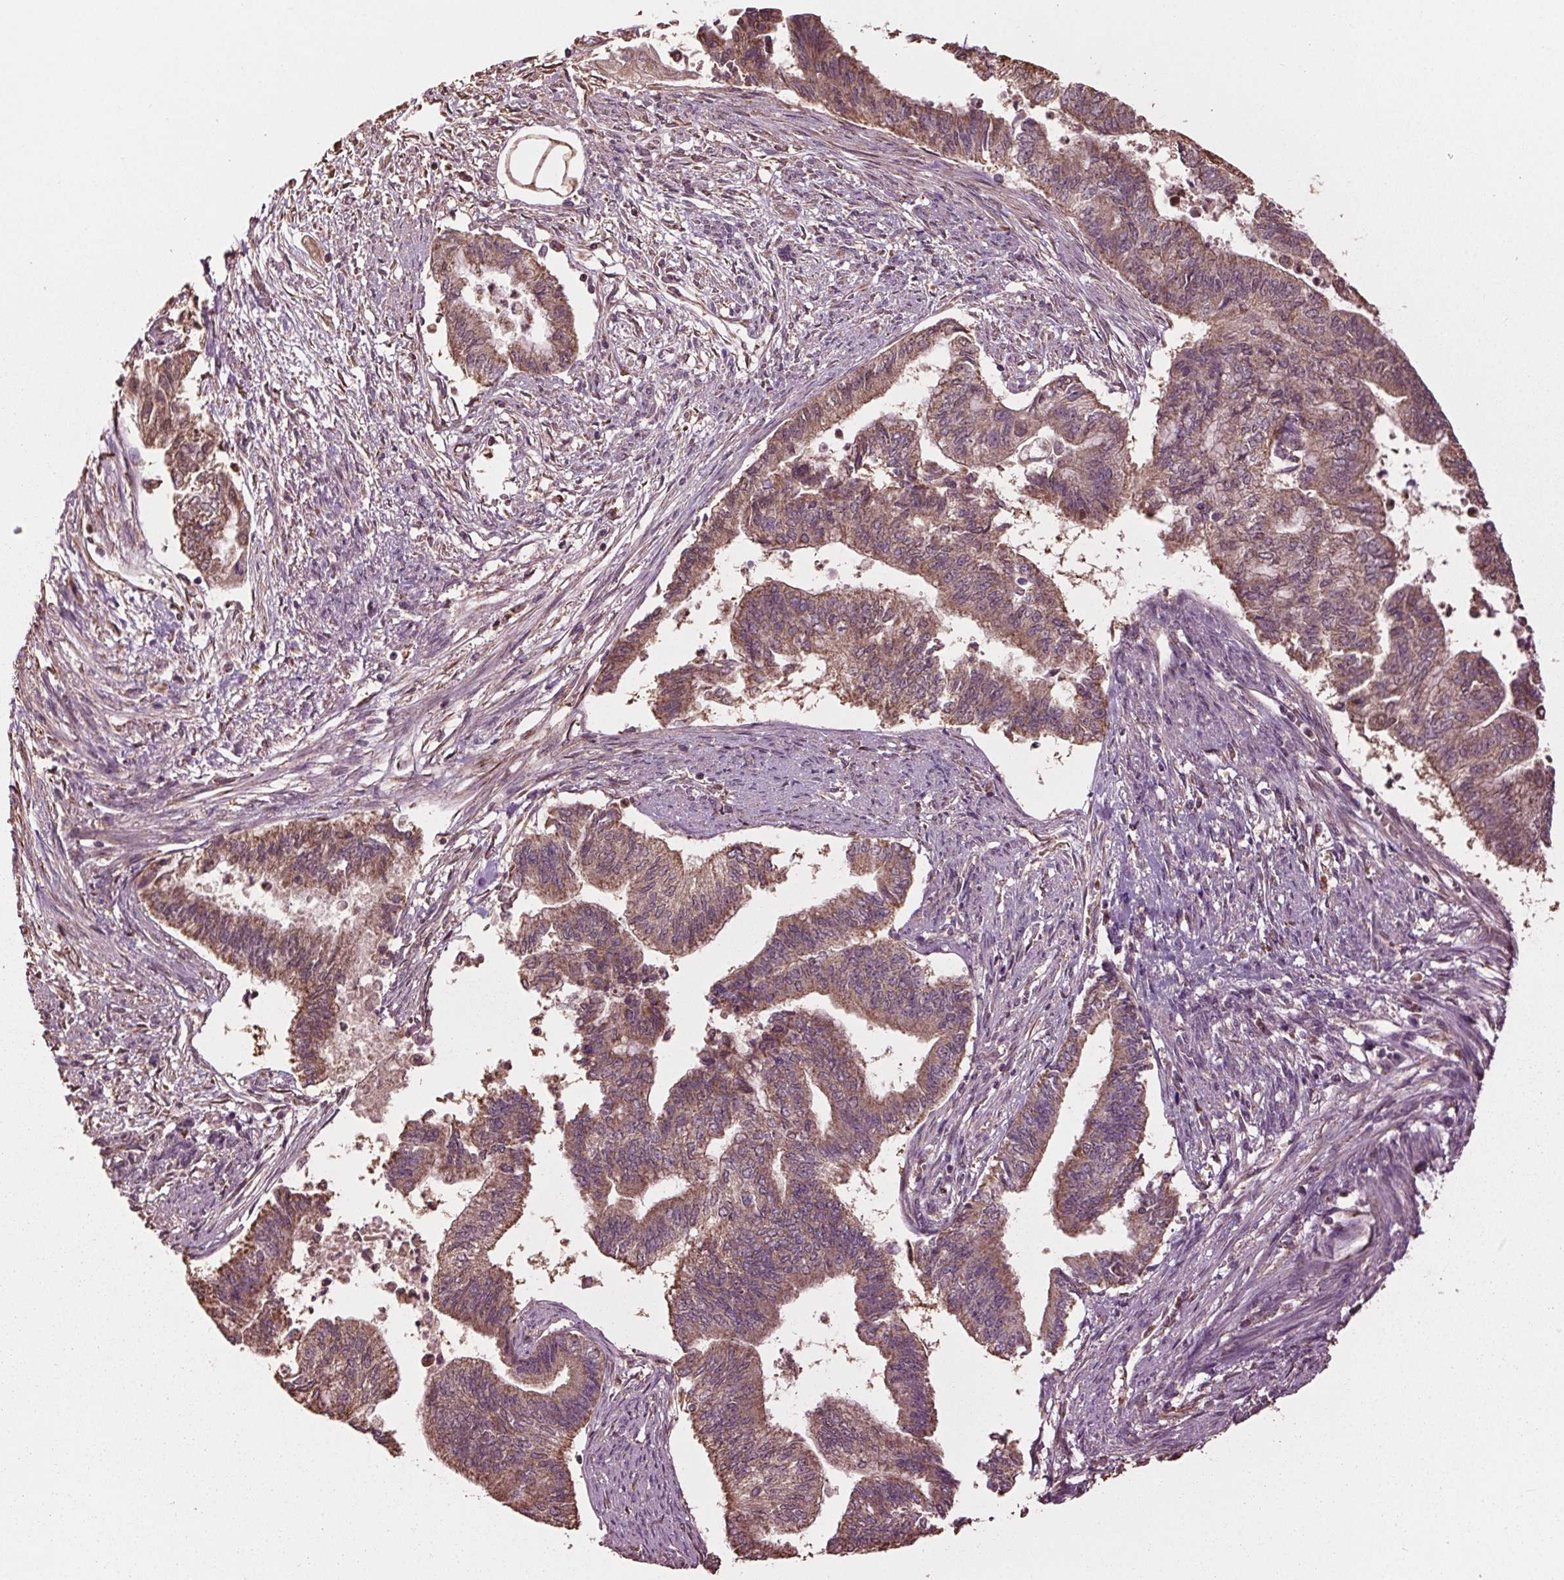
{"staining": {"intensity": "moderate", "quantity": "25%-75%", "location": "cytoplasmic/membranous"}, "tissue": "endometrial cancer", "cell_type": "Tumor cells", "image_type": "cancer", "snomed": [{"axis": "morphology", "description": "Adenocarcinoma, NOS"}, {"axis": "topography", "description": "Endometrium"}], "caption": "Tumor cells exhibit moderate cytoplasmic/membranous expression in about 25%-75% of cells in endometrial cancer.", "gene": "RNPEP", "patient": {"sex": "female", "age": 65}}